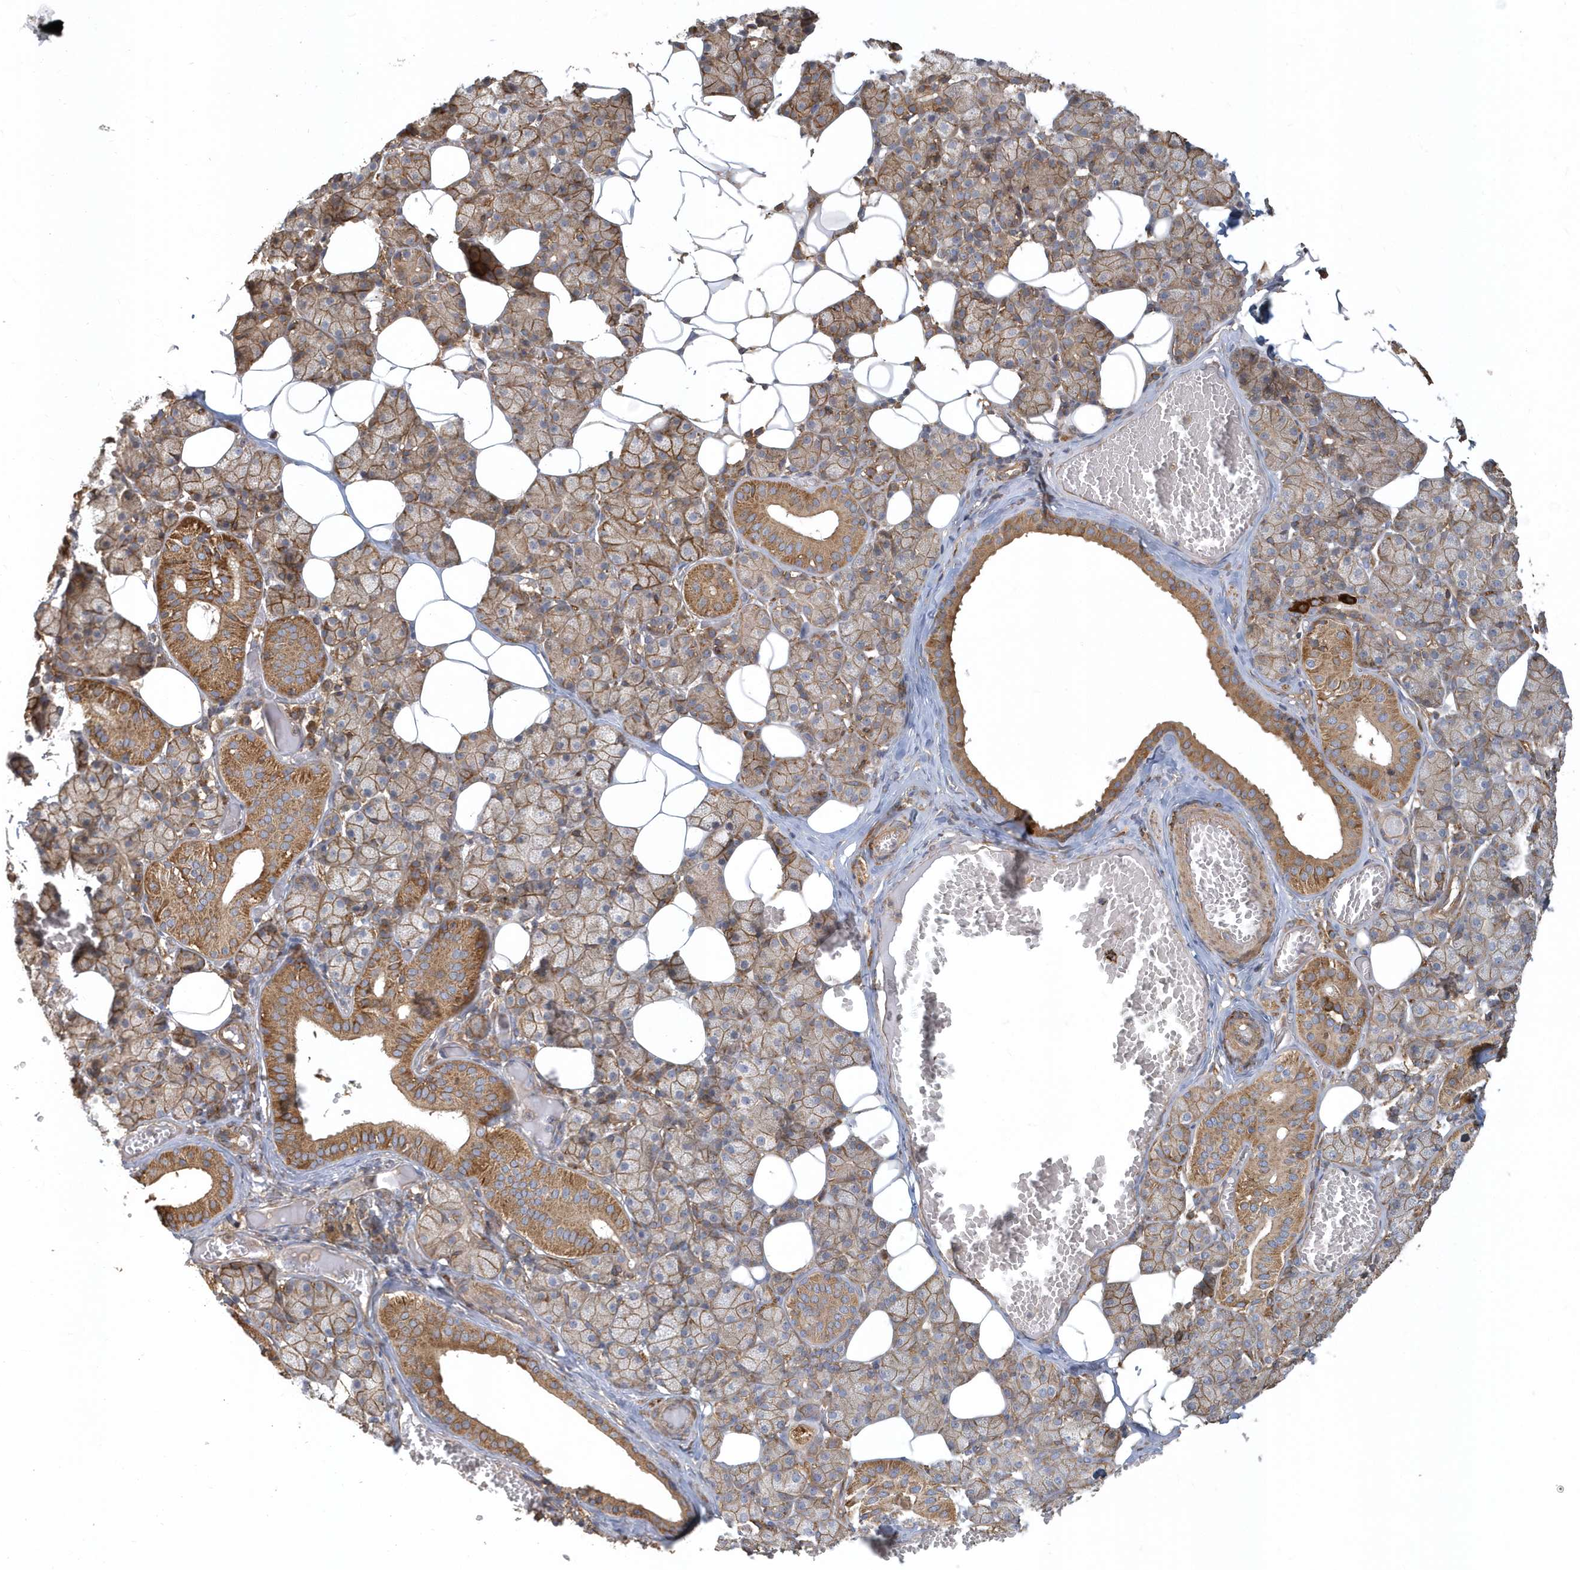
{"staining": {"intensity": "moderate", "quantity": "25%-75%", "location": "cytoplasmic/membranous"}, "tissue": "salivary gland", "cell_type": "Glandular cells", "image_type": "normal", "snomed": [{"axis": "morphology", "description": "Normal tissue, NOS"}, {"axis": "topography", "description": "Salivary gland"}], "caption": "Immunohistochemical staining of benign salivary gland demonstrates 25%-75% levels of moderate cytoplasmic/membranous protein expression in approximately 25%-75% of glandular cells.", "gene": "TRAIP", "patient": {"sex": "female", "age": 33}}